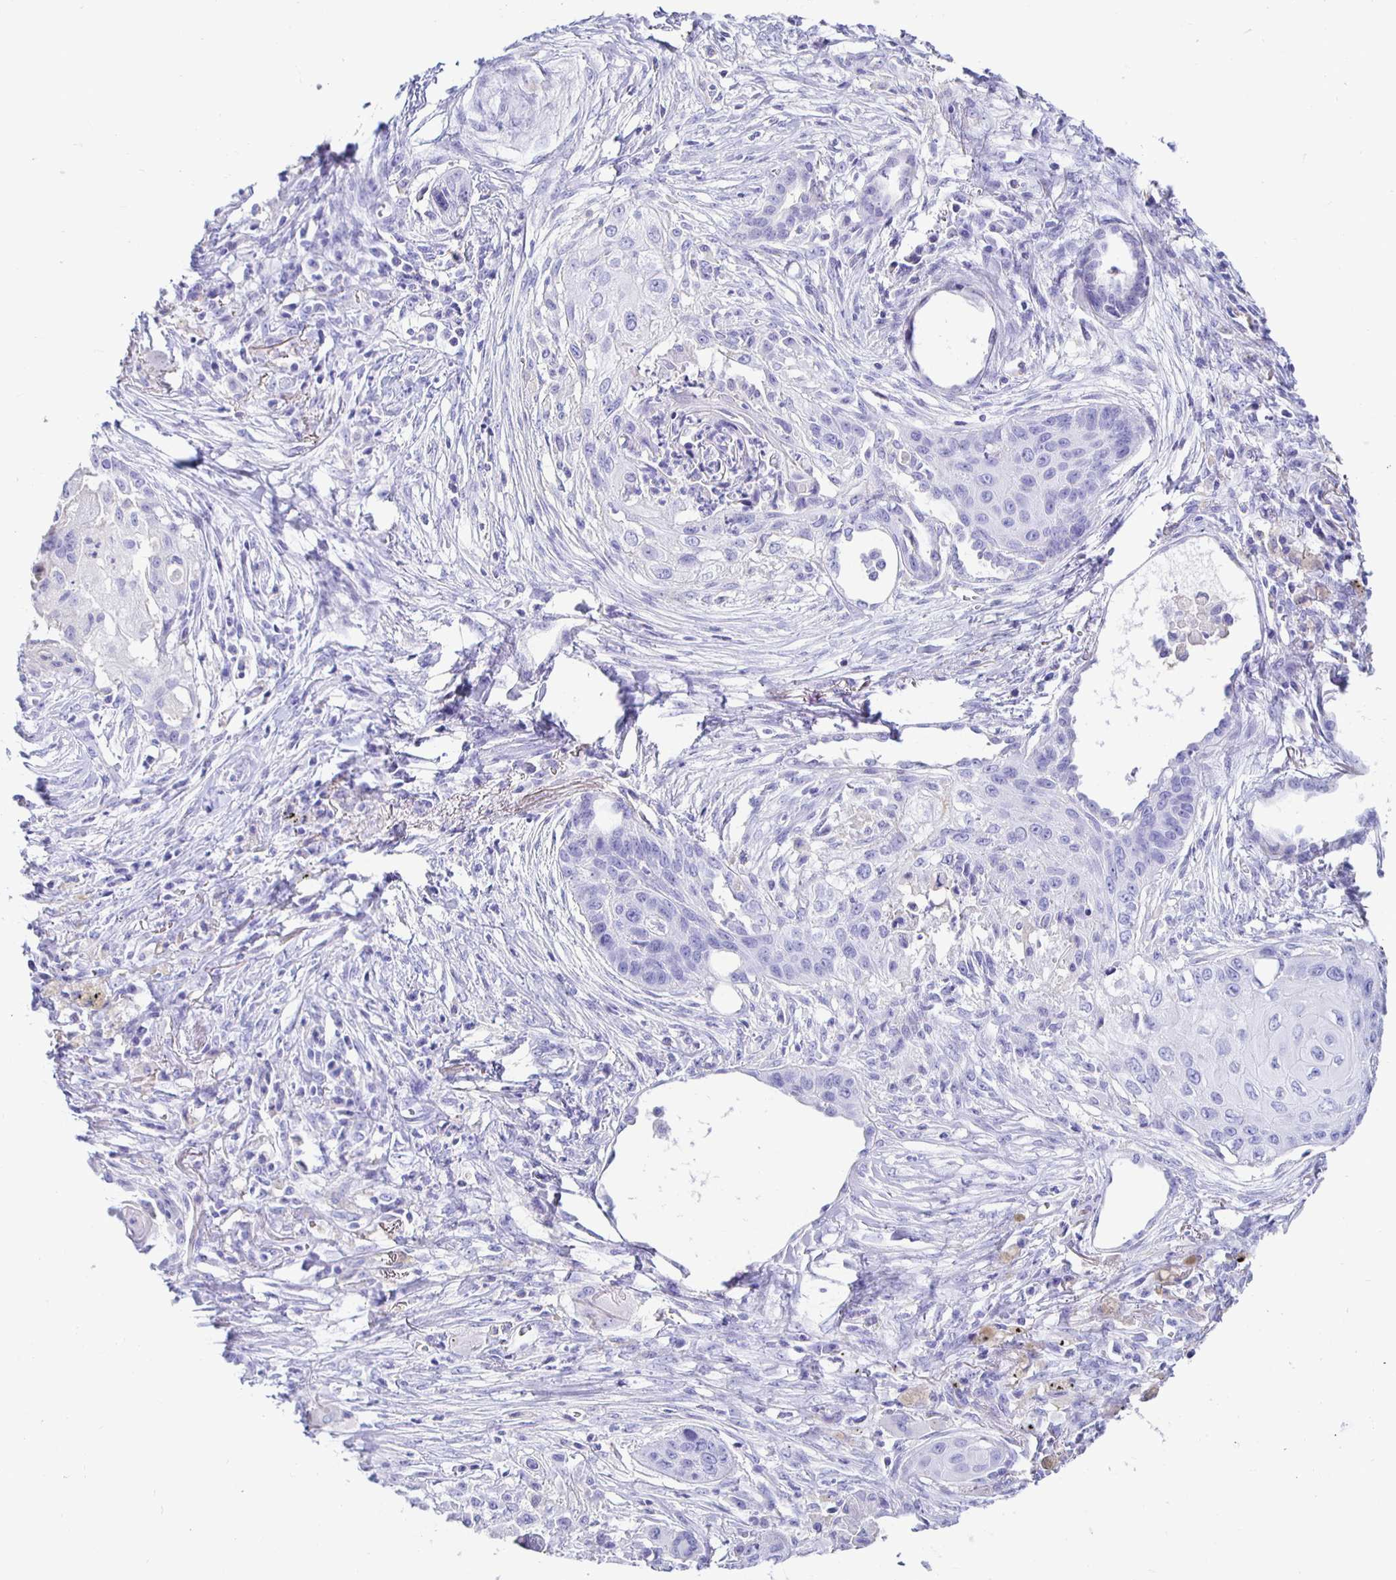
{"staining": {"intensity": "negative", "quantity": "none", "location": "none"}, "tissue": "lung cancer", "cell_type": "Tumor cells", "image_type": "cancer", "snomed": [{"axis": "morphology", "description": "Squamous cell carcinoma, NOS"}, {"axis": "topography", "description": "Lung"}], "caption": "Tumor cells show no significant staining in lung cancer (squamous cell carcinoma).", "gene": "UMOD", "patient": {"sex": "male", "age": 71}}